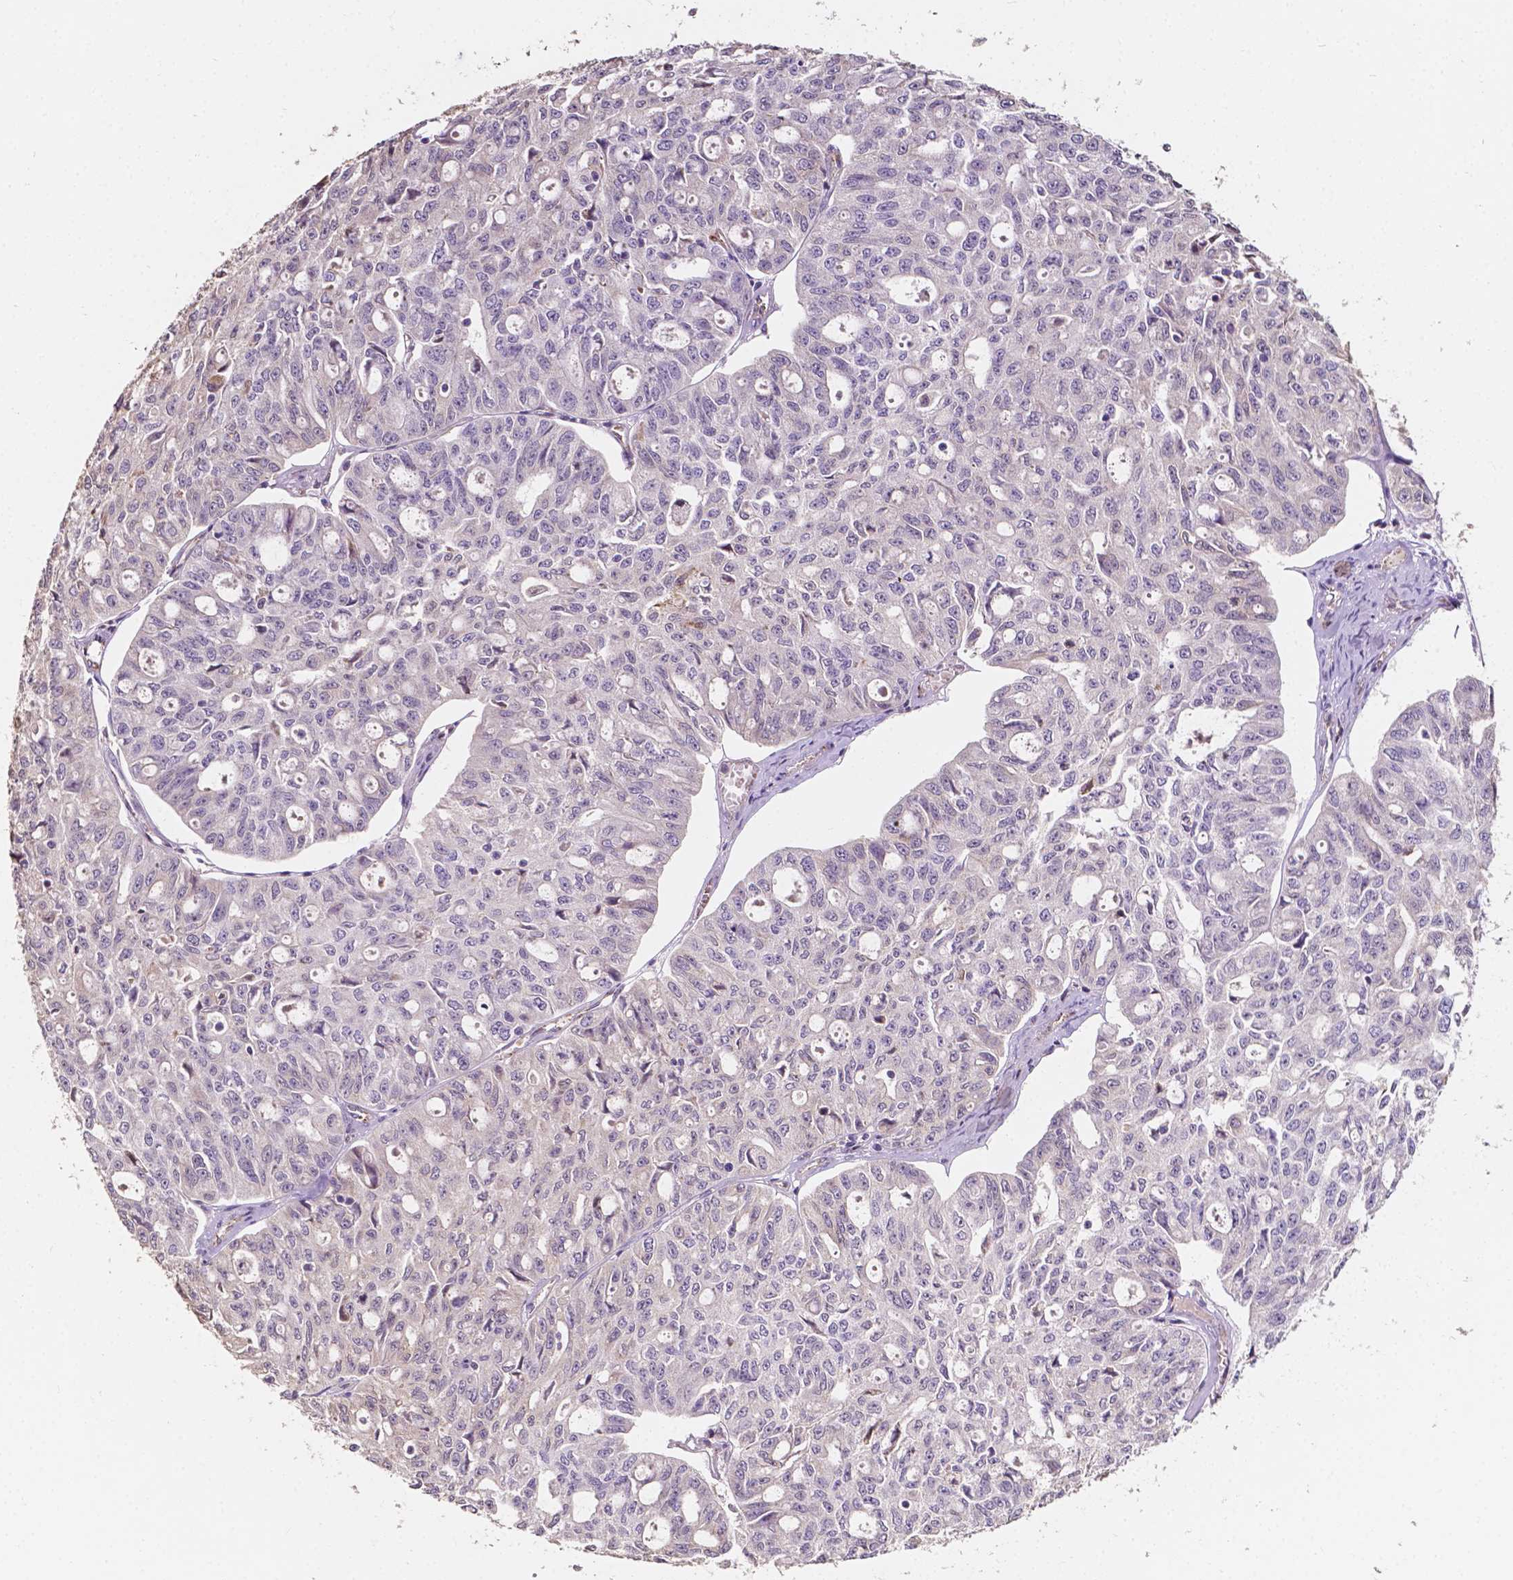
{"staining": {"intensity": "negative", "quantity": "none", "location": "none"}, "tissue": "ovarian cancer", "cell_type": "Tumor cells", "image_type": "cancer", "snomed": [{"axis": "morphology", "description": "Carcinoma, endometroid"}, {"axis": "topography", "description": "Ovary"}], "caption": "Human endometroid carcinoma (ovarian) stained for a protein using IHC shows no expression in tumor cells.", "gene": "SLC22A4", "patient": {"sex": "female", "age": 65}}